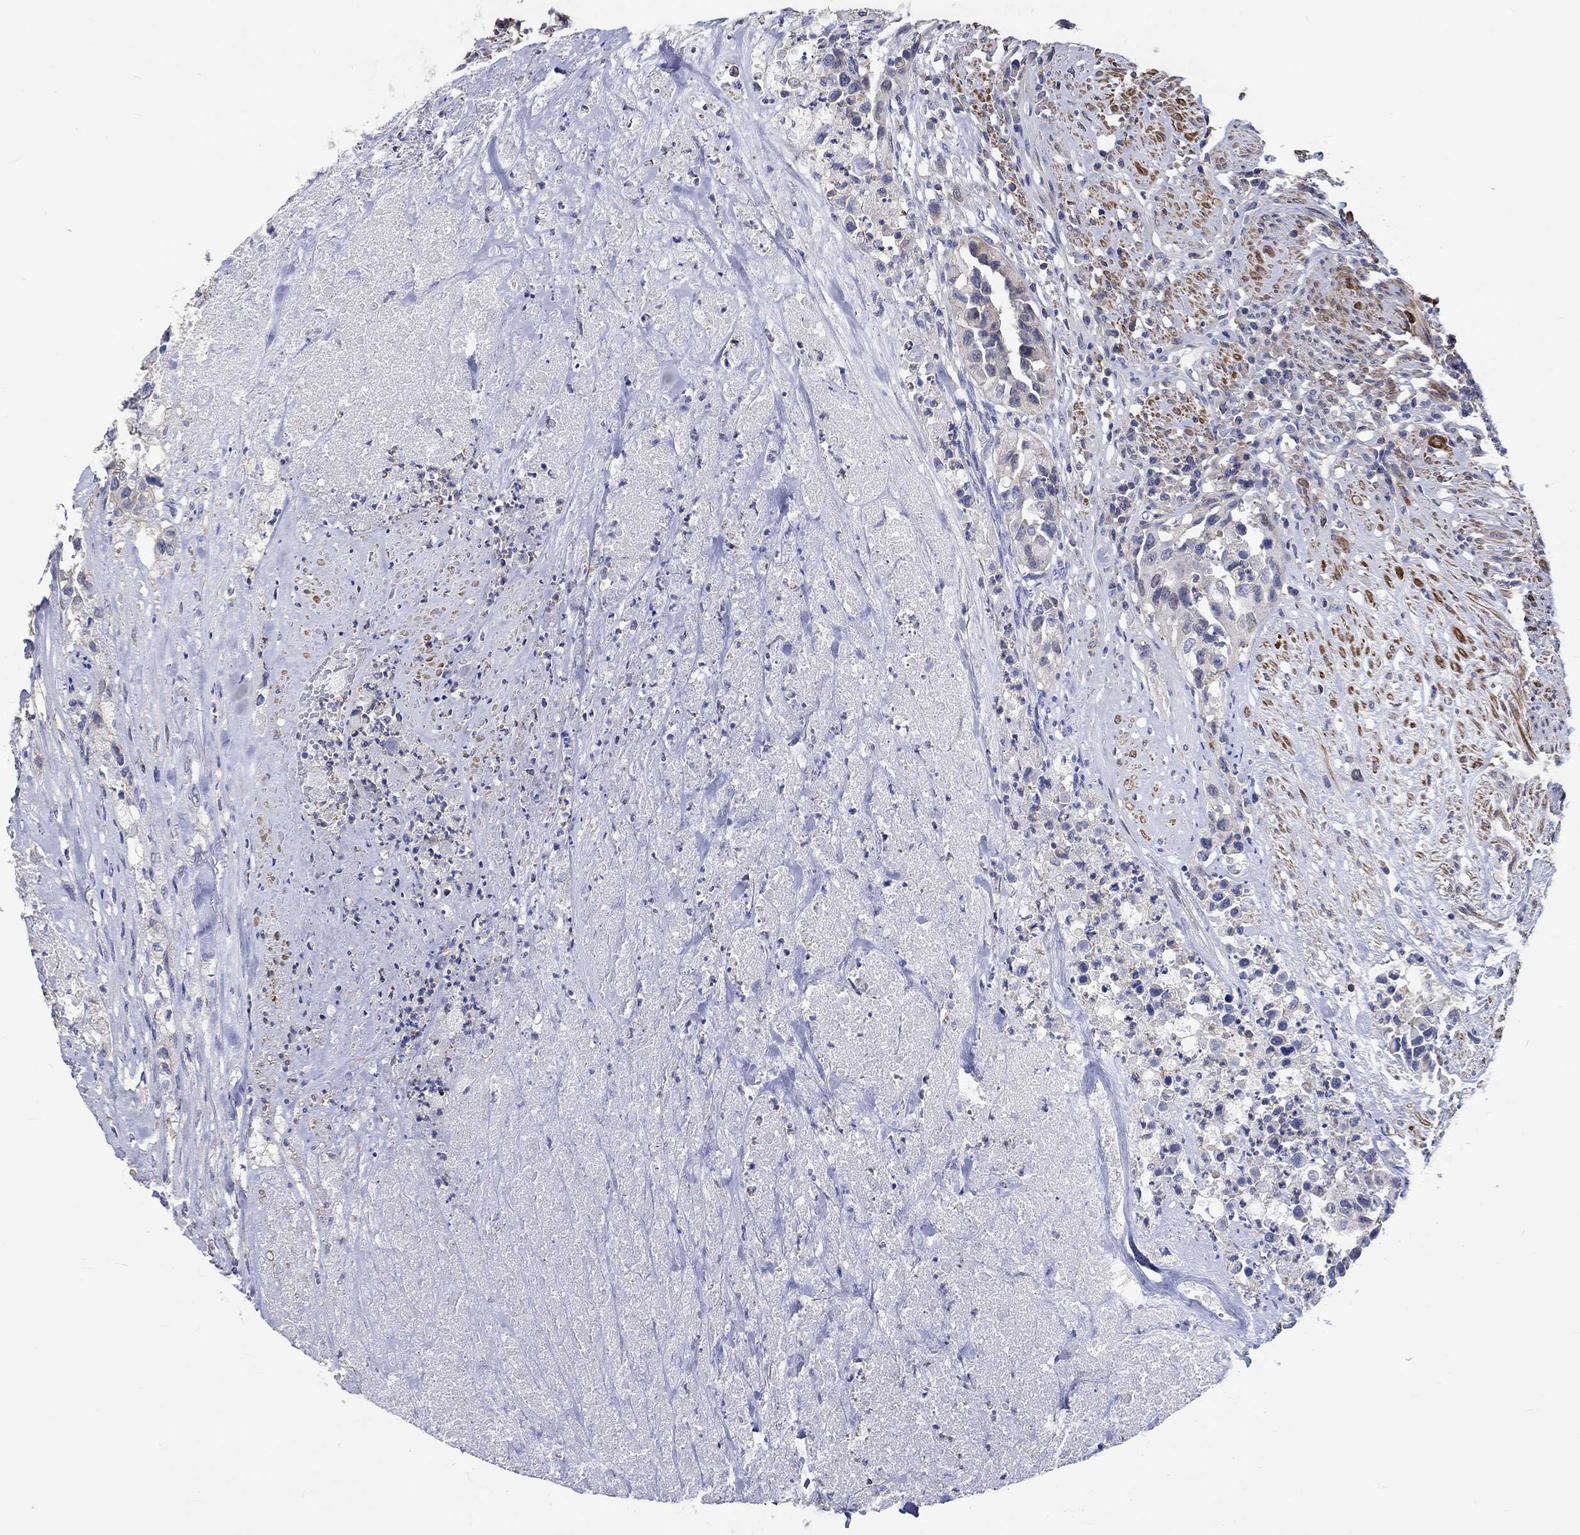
{"staining": {"intensity": "negative", "quantity": "none", "location": "none"}, "tissue": "urothelial cancer", "cell_type": "Tumor cells", "image_type": "cancer", "snomed": [{"axis": "morphology", "description": "Urothelial carcinoma, High grade"}, {"axis": "topography", "description": "Urinary bladder"}], "caption": "Micrograph shows no protein staining in tumor cells of urothelial carcinoma (high-grade) tissue.", "gene": "TNFAIP8L3", "patient": {"sex": "female", "age": 73}}